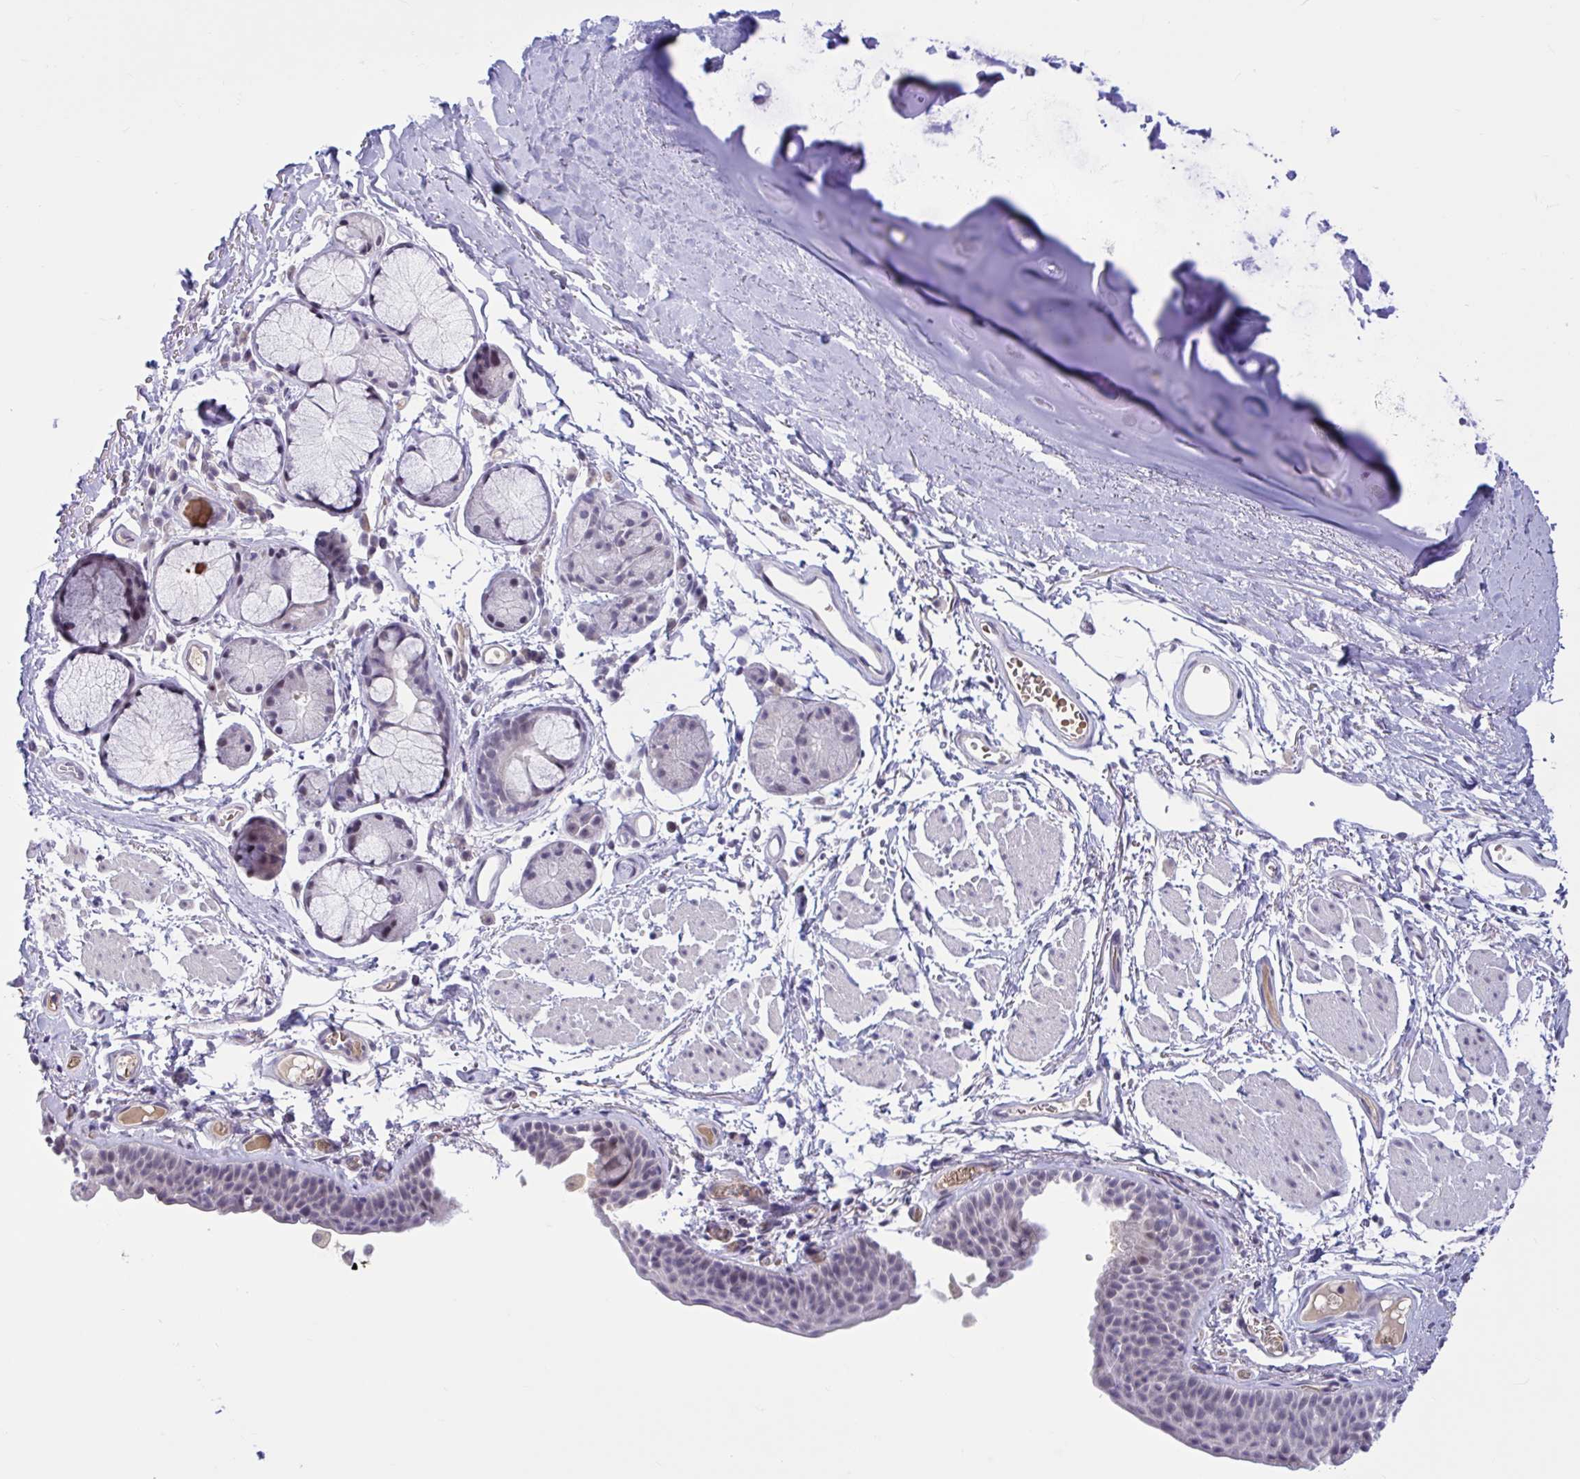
{"staining": {"intensity": "negative", "quantity": "none", "location": "none"}, "tissue": "bronchus", "cell_type": "Respiratory epithelial cells", "image_type": "normal", "snomed": [{"axis": "morphology", "description": "Normal tissue, NOS"}, {"axis": "topography", "description": "Cartilage tissue"}, {"axis": "topography", "description": "Bronchus"}], "caption": "Immunohistochemistry (IHC) of unremarkable human bronchus displays no positivity in respiratory epithelial cells. (Immunohistochemistry (IHC), brightfield microscopy, high magnification).", "gene": "CNGB3", "patient": {"sex": "female", "age": 79}}